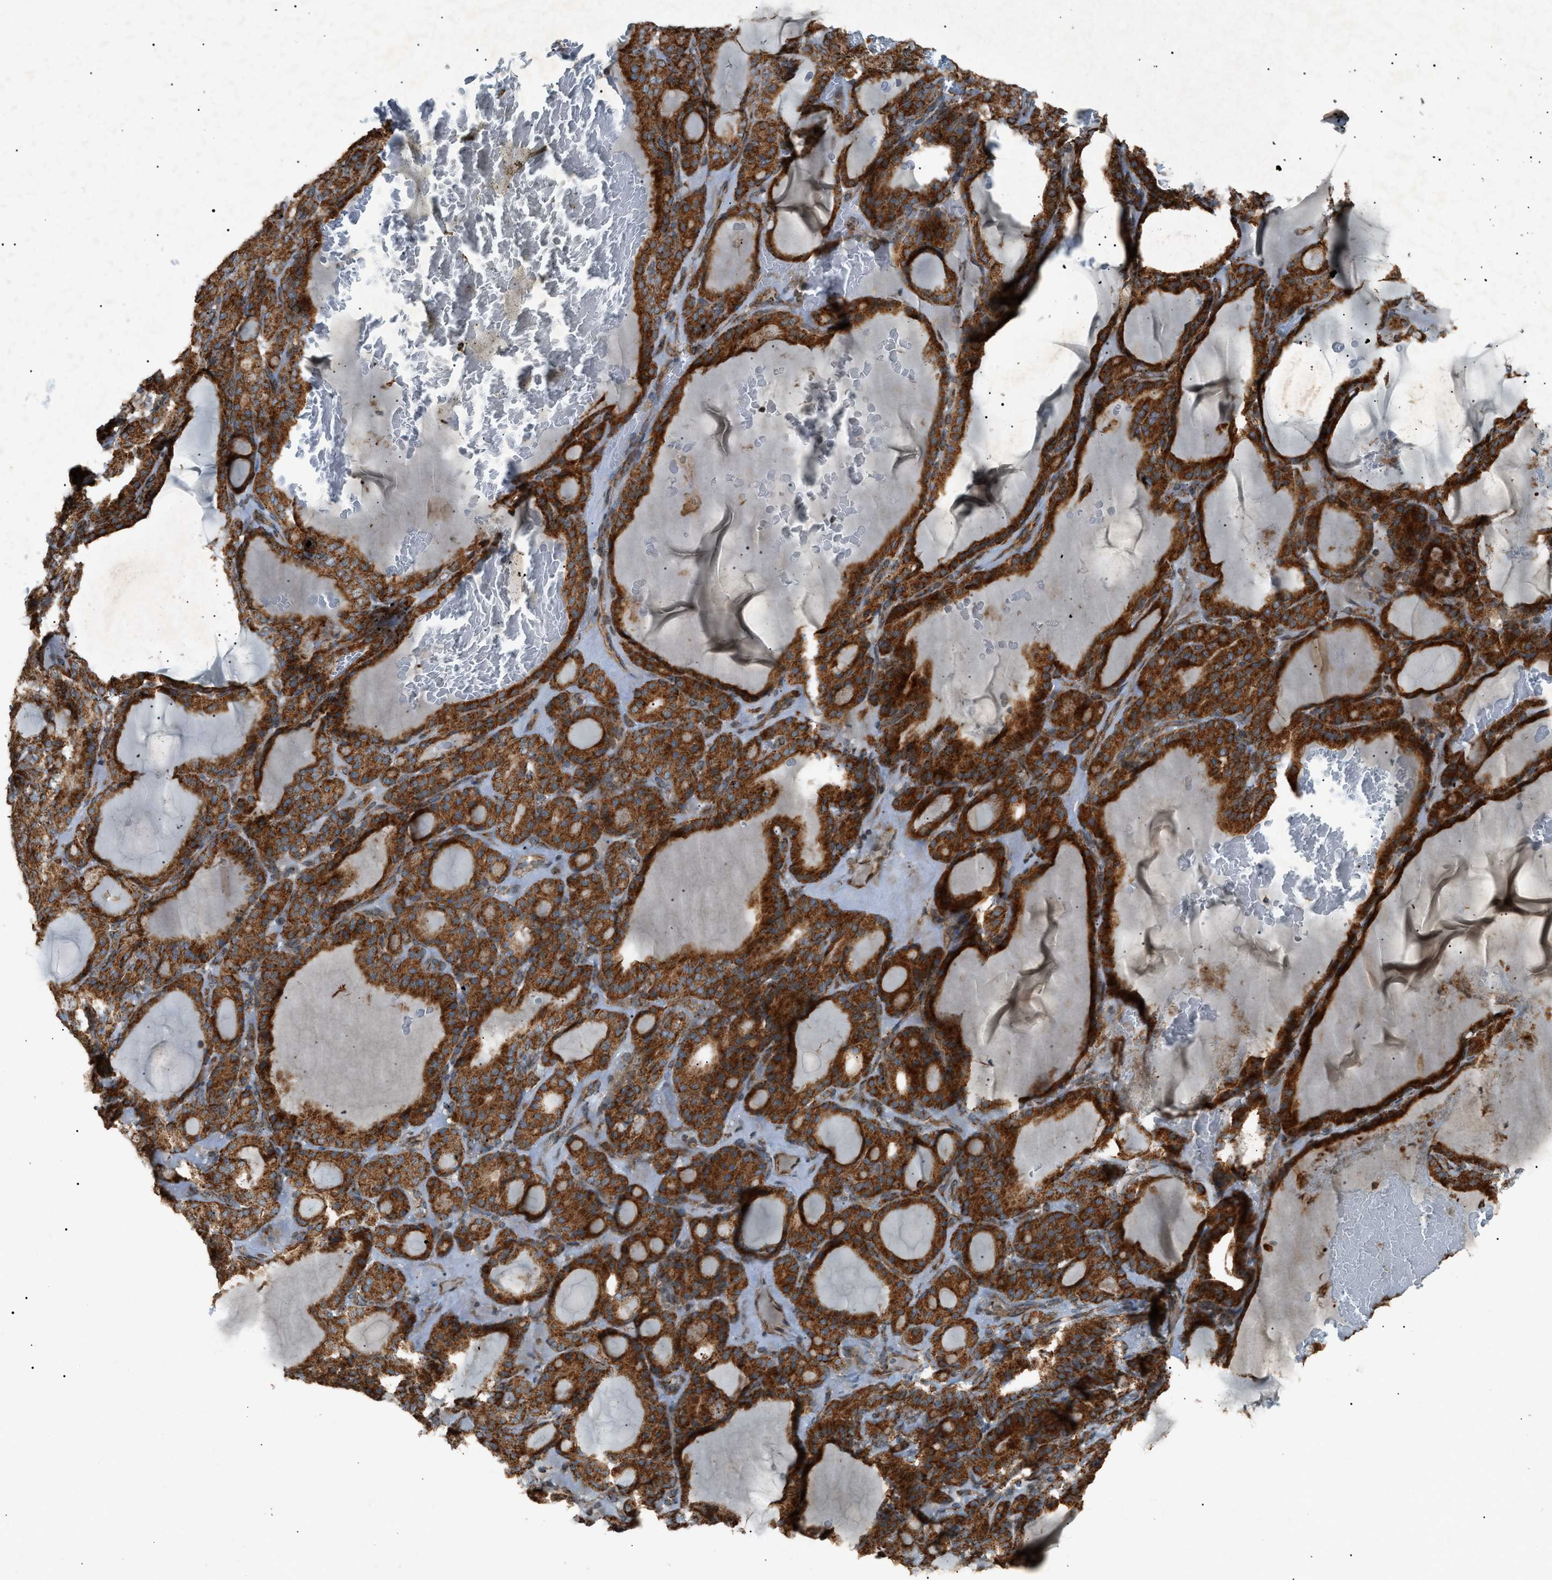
{"staining": {"intensity": "strong", "quantity": ">75%", "location": "cytoplasmic/membranous"}, "tissue": "thyroid gland", "cell_type": "Glandular cells", "image_type": "normal", "snomed": [{"axis": "morphology", "description": "Normal tissue, NOS"}, {"axis": "topography", "description": "Thyroid gland"}], "caption": "Strong cytoplasmic/membranous expression for a protein is appreciated in about >75% of glandular cells of unremarkable thyroid gland using immunohistochemistry (IHC).", "gene": "C1GALT1C1", "patient": {"sex": "female", "age": 28}}